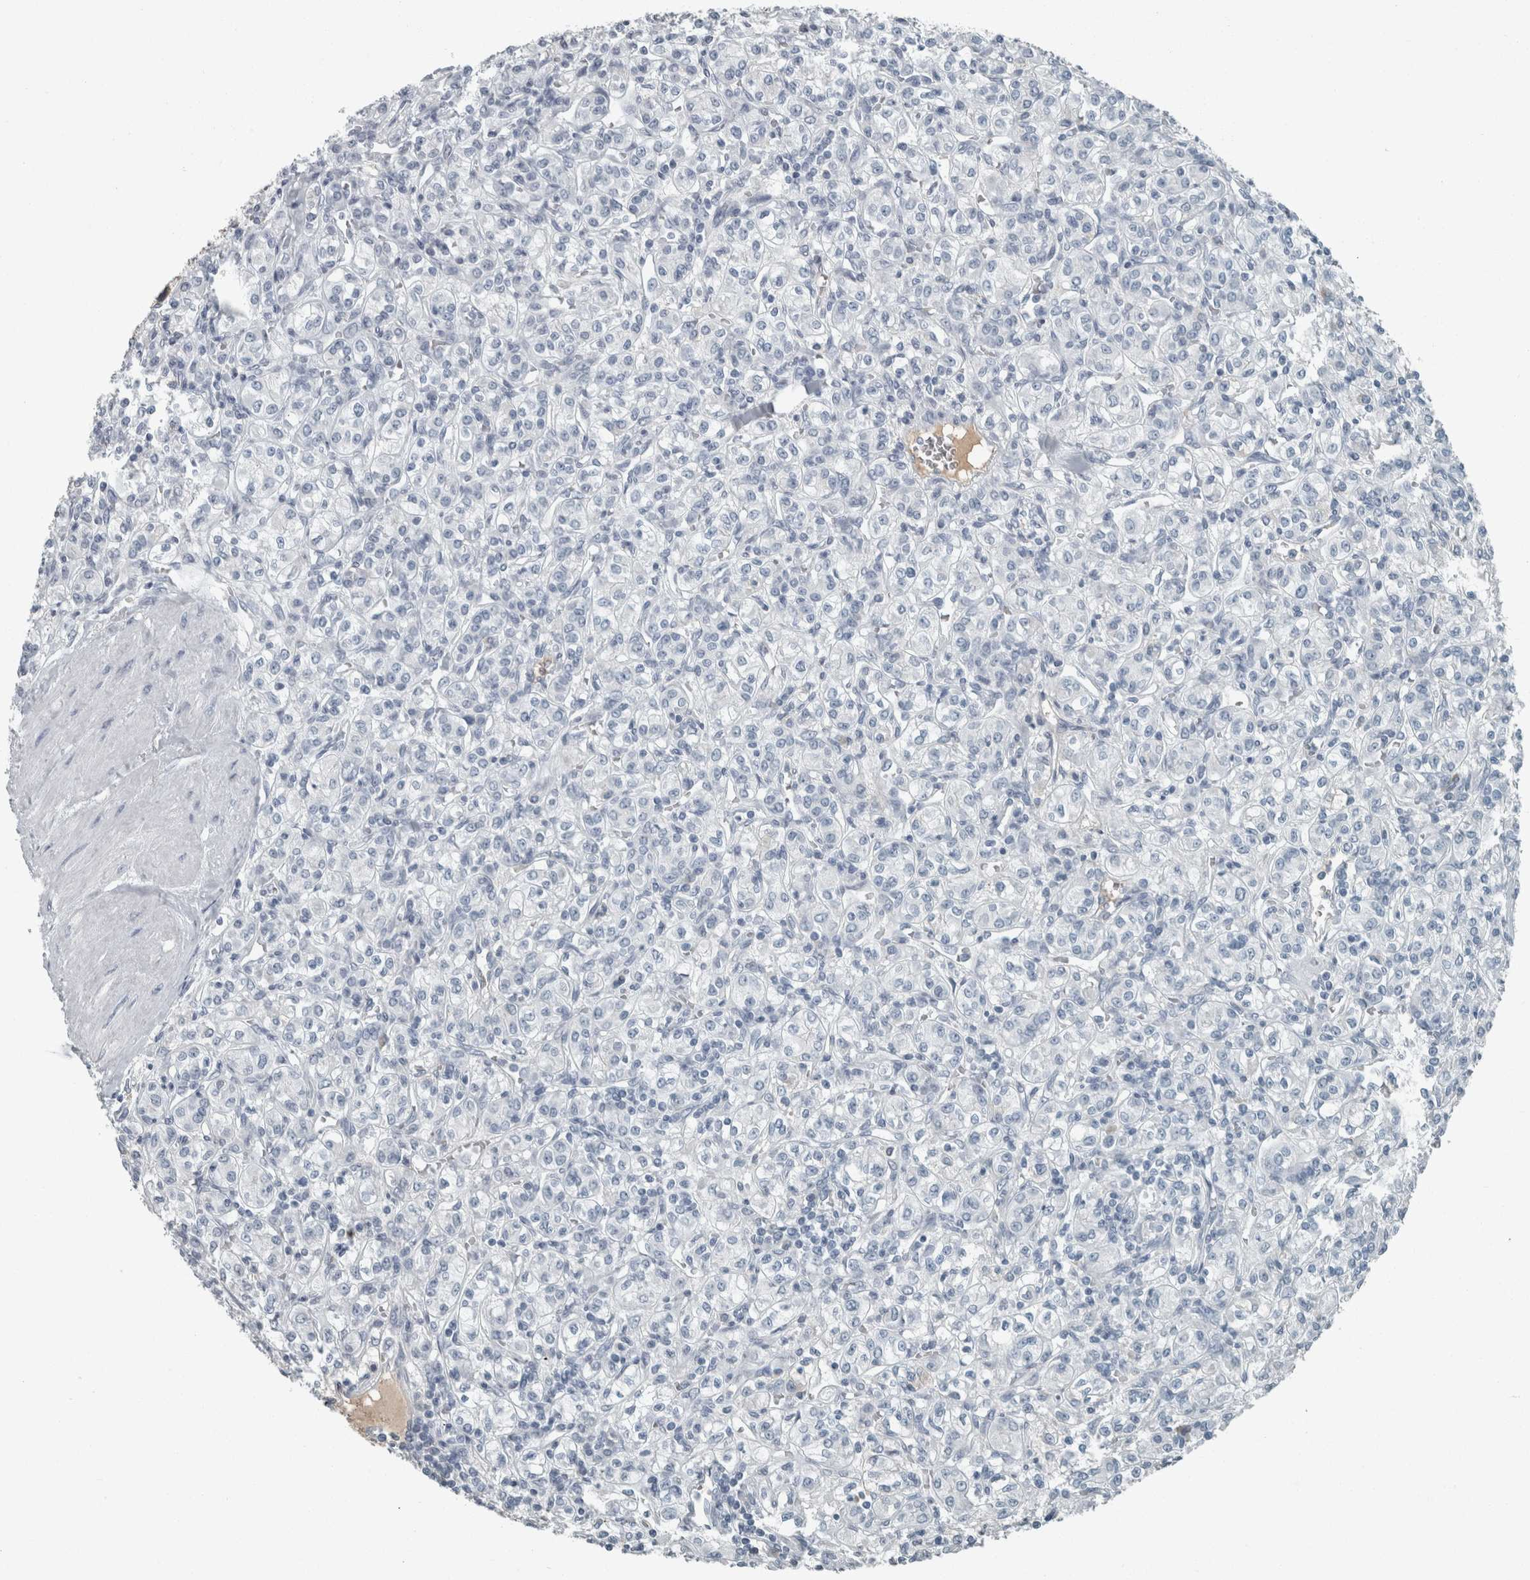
{"staining": {"intensity": "negative", "quantity": "none", "location": "none"}, "tissue": "renal cancer", "cell_type": "Tumor cells", "image_type": "cancer", "snomed": [{"axis": "morphology", "description": "Adenocarcinoma, NOS"}, {"axis": "topography", "description": "Kidney"}], "caption": "This is an IHC image of human renal cancer. There is no expression in tumor cells.", "gene": "CHL1", "patient": {"sex": "male", "age": 77}}